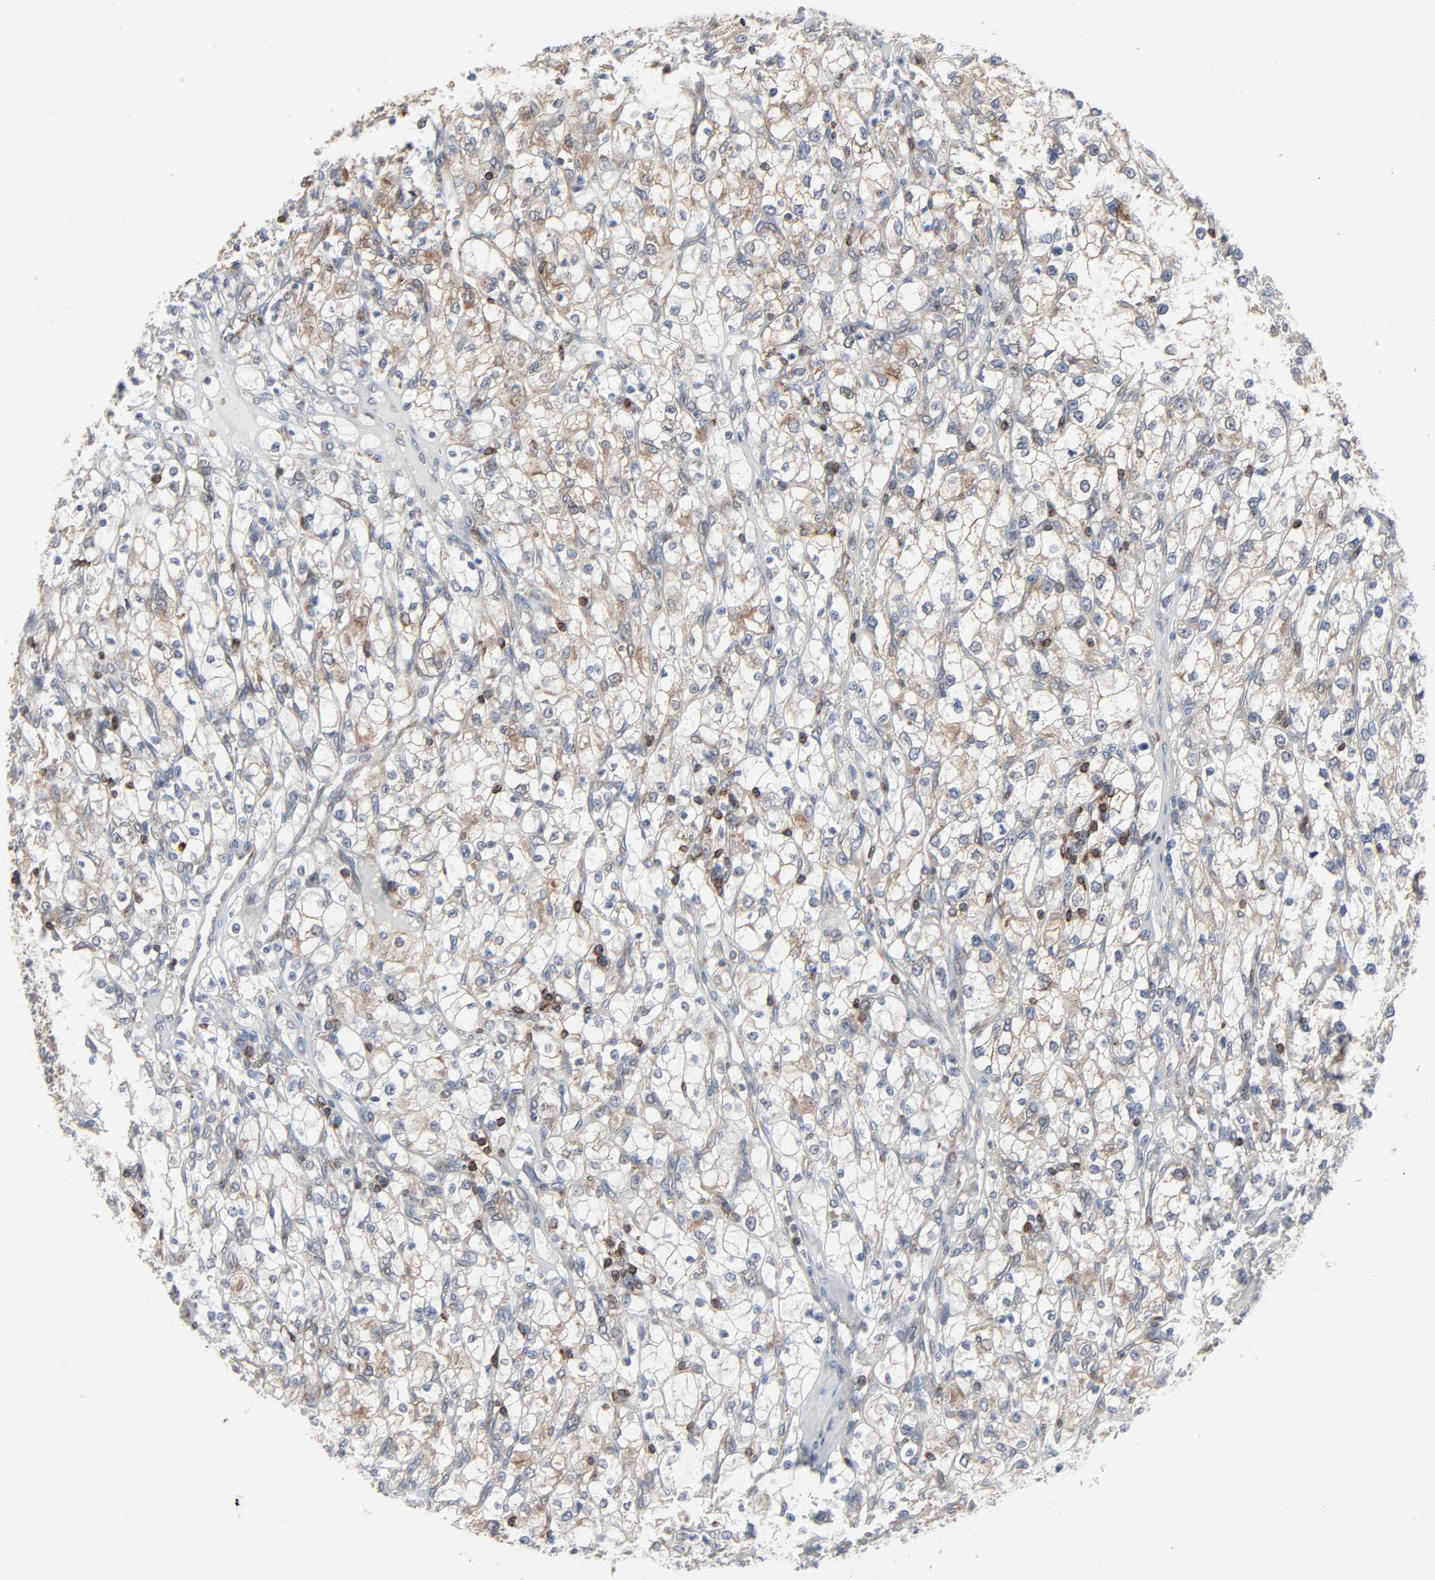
{"staining": {"intensity": "moderate", "quantity": "25%-75%", "location": "cytoplasmic/membranous"}, "tissue": "renal cancer", "cell_type": "Tumor cells", "image_type": "cancer", "snomed": [{"axis": "morphology", "description": "Adenocarcinoma, NOS"}, {"axis": "topography", "description": "Kidney"}], "caption": "Moderate cytoplasmic/membranous positivity for a protein is seen in about 25%-75% of tumor cells of adenocarcinoma (renal) using immunohistochemistry (IHC).", "gene": "OPTN", "patient": {"sex": "female", "age": 62}}